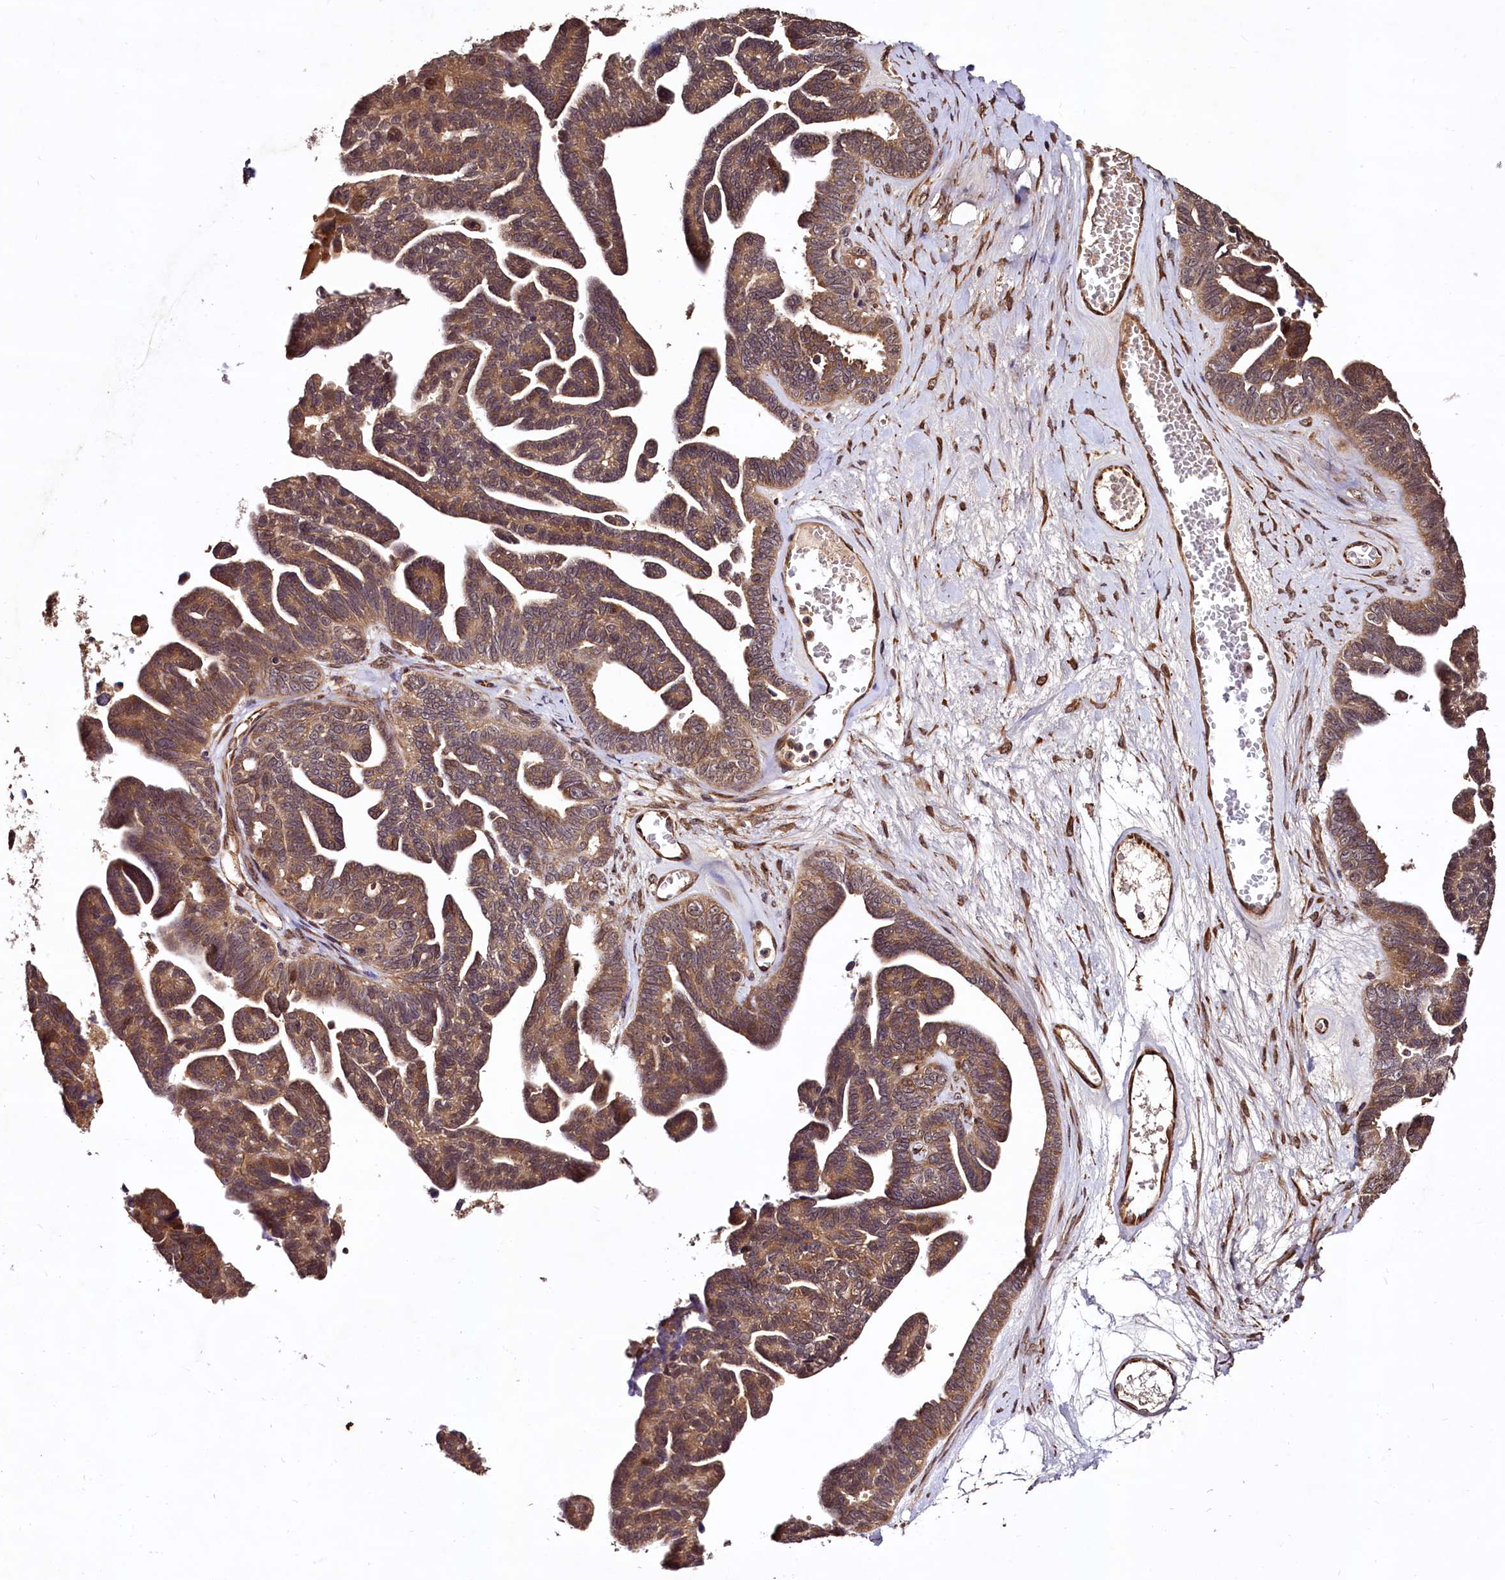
{"staining": {"intensity": "moderate", "quantity": ">75%", "location": "cytoplasmic/membranous"}, "tissue": "ovarian cancer", "cell_type": "Tumor cells", "image_type": "cancer", "snomed": [{"axis": "morphology", "description": "Cystadenocarcinoma, serous, NOS"}, {"axis": "topography", "description": "Ovary"}], "caption": "A histopathology image of ovarian cancer (serous cystadenocarcinoma) stained for a protein shows moderate cytoplasmic/membranous brown staining in tumor cells.", "gene": "TBCEL", "patient": {"sex": "female", "age": 79}}